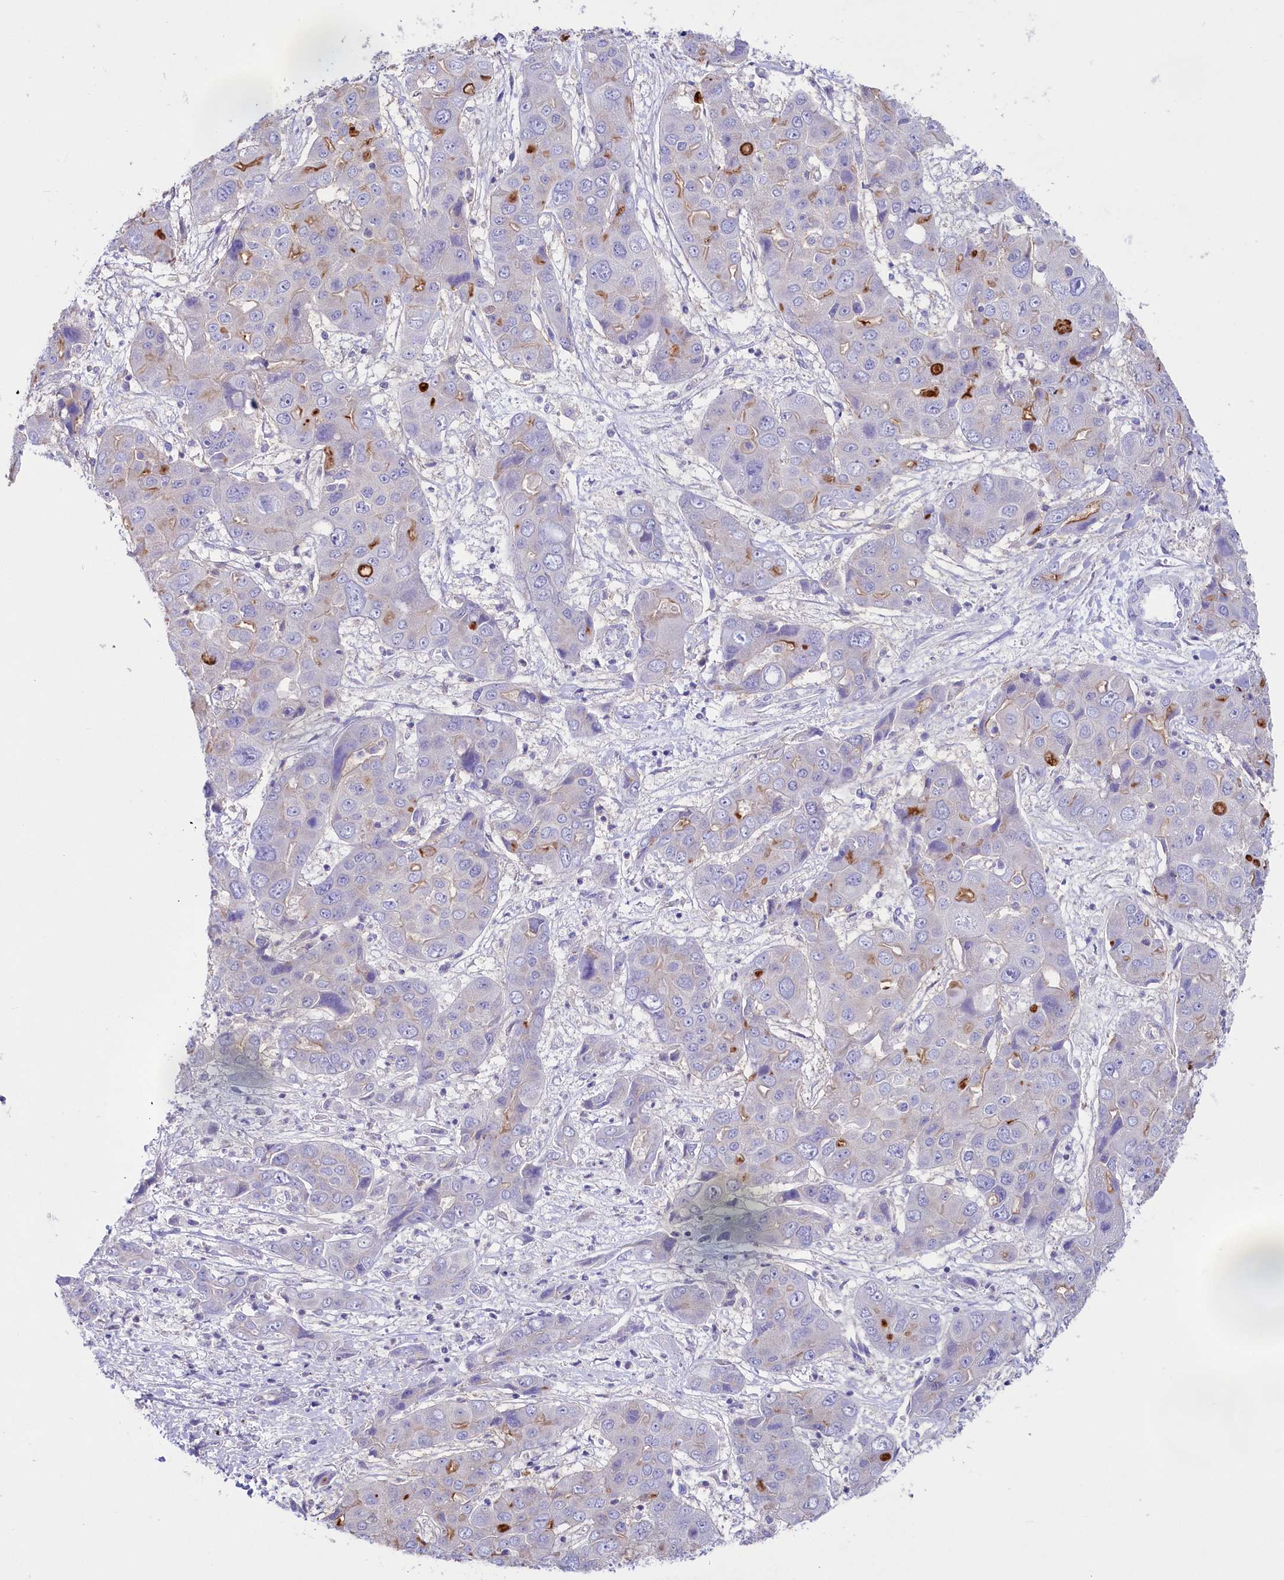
{"staining": {"intensity": "moderate", "quantity": "<25%", "location": "cytoplasmic/membranous"}, "tissue": "liver cancer", "cell_type": "Tumor cells", "image_type": "cancer", "snomed": [{"axis": "morphology", "description": "Cholangiocarcinoma"}, {"axis": "topography", "description": "Liver"}], "caption": "Liver cancer stained for a protein (brown) displays moderate cytoplasmic/membranous positive expression in about <25% of tumor cells.", "gene": "VPS26B", "patient": {"sex": "male", "age": 67}}